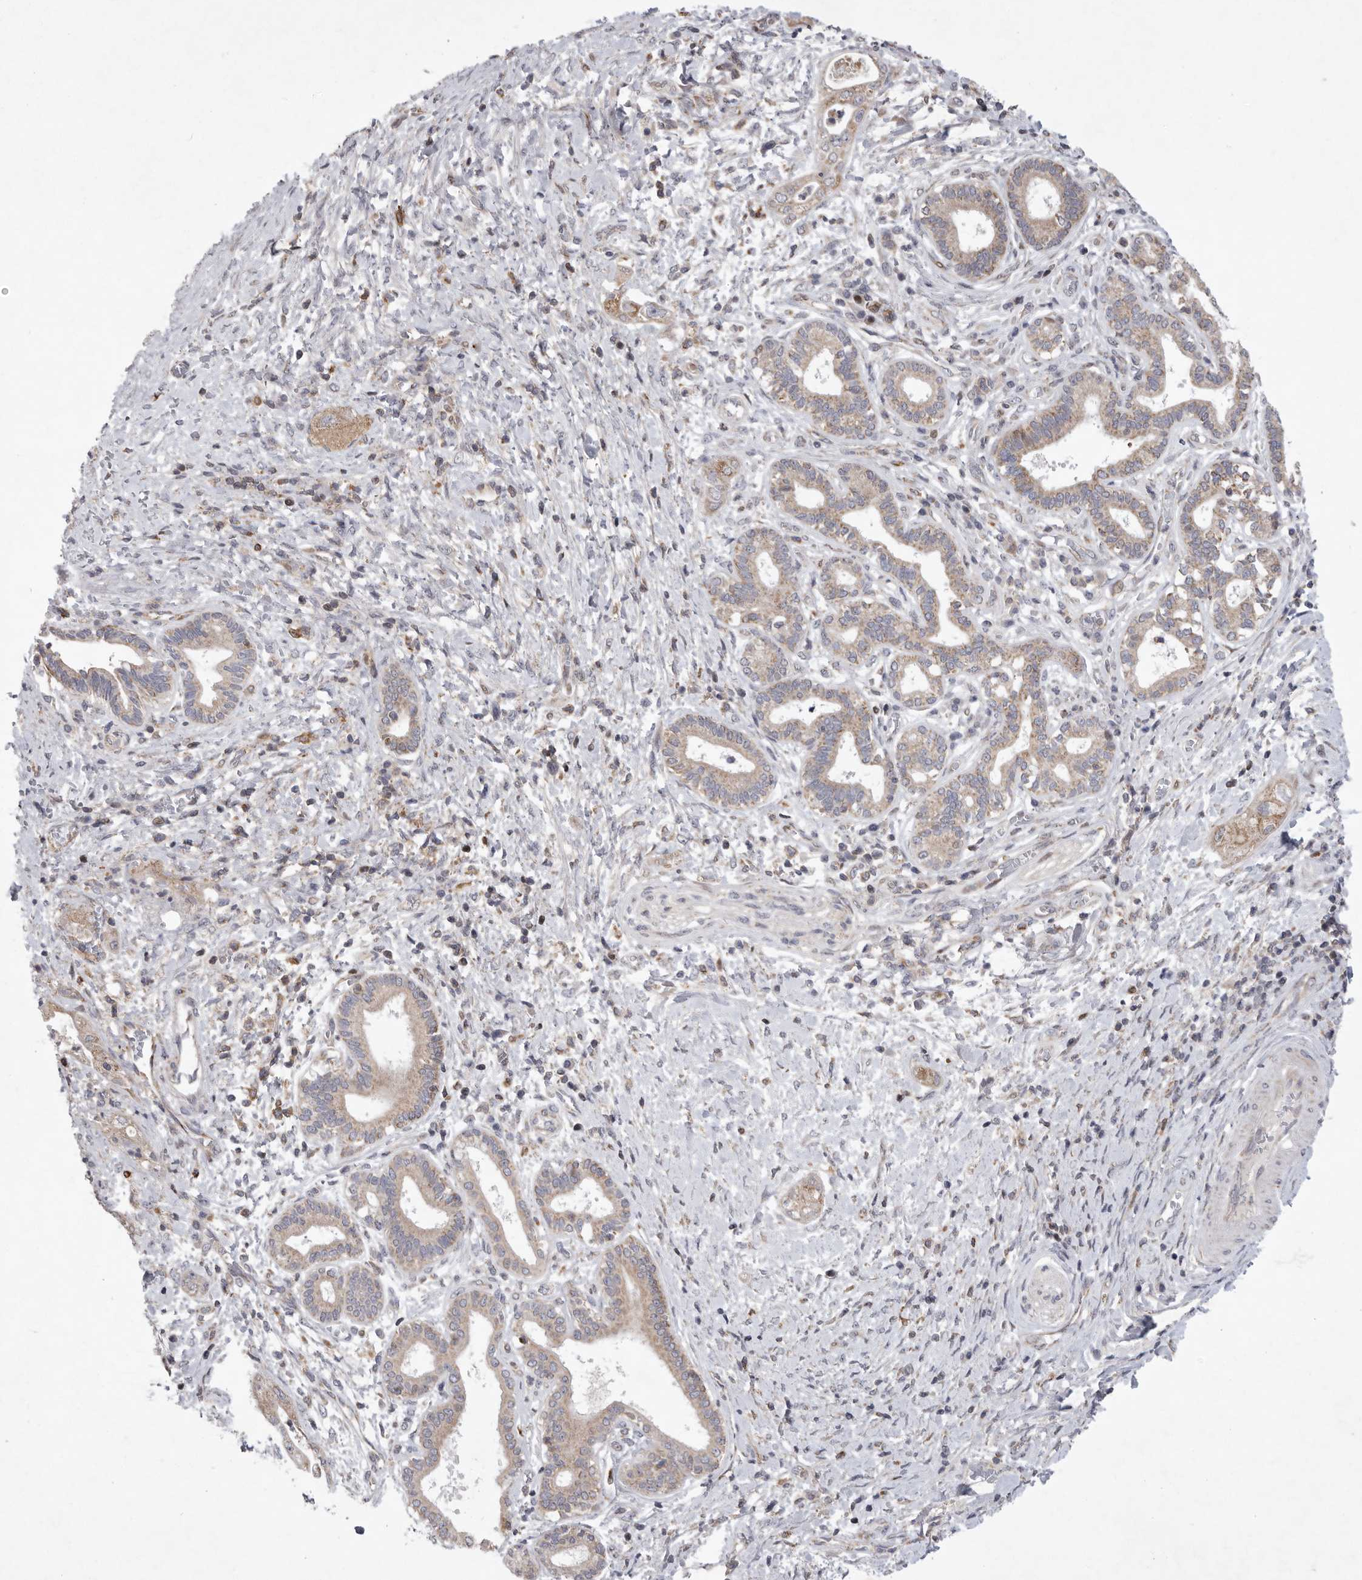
{"staining": {"intensity": "weak", "quantity": ">75%", "location": "cytoplasmic/membranous"}, "tissue": "pancreatic cancer", "cell_type": "Tumor cells", "image_type": "cancer", "snomed": [{"axis": "morphology", "description": "Adenocarcinoma, NOS"}, {"axis": "topography", "description": "Pancreas"}], "caption": "IHC image of neoplastic tissue: pancreatic cancer (adenocarcinoma) stained using IHC reveals low levels of weak protein expression localized specifically in the cytoplasmic/membranous of tumor cells, appearing as a cytoplasmic/membranous brown color.", "gene": "MPZL1", "patient": {"sex": "male", "age": 58}}